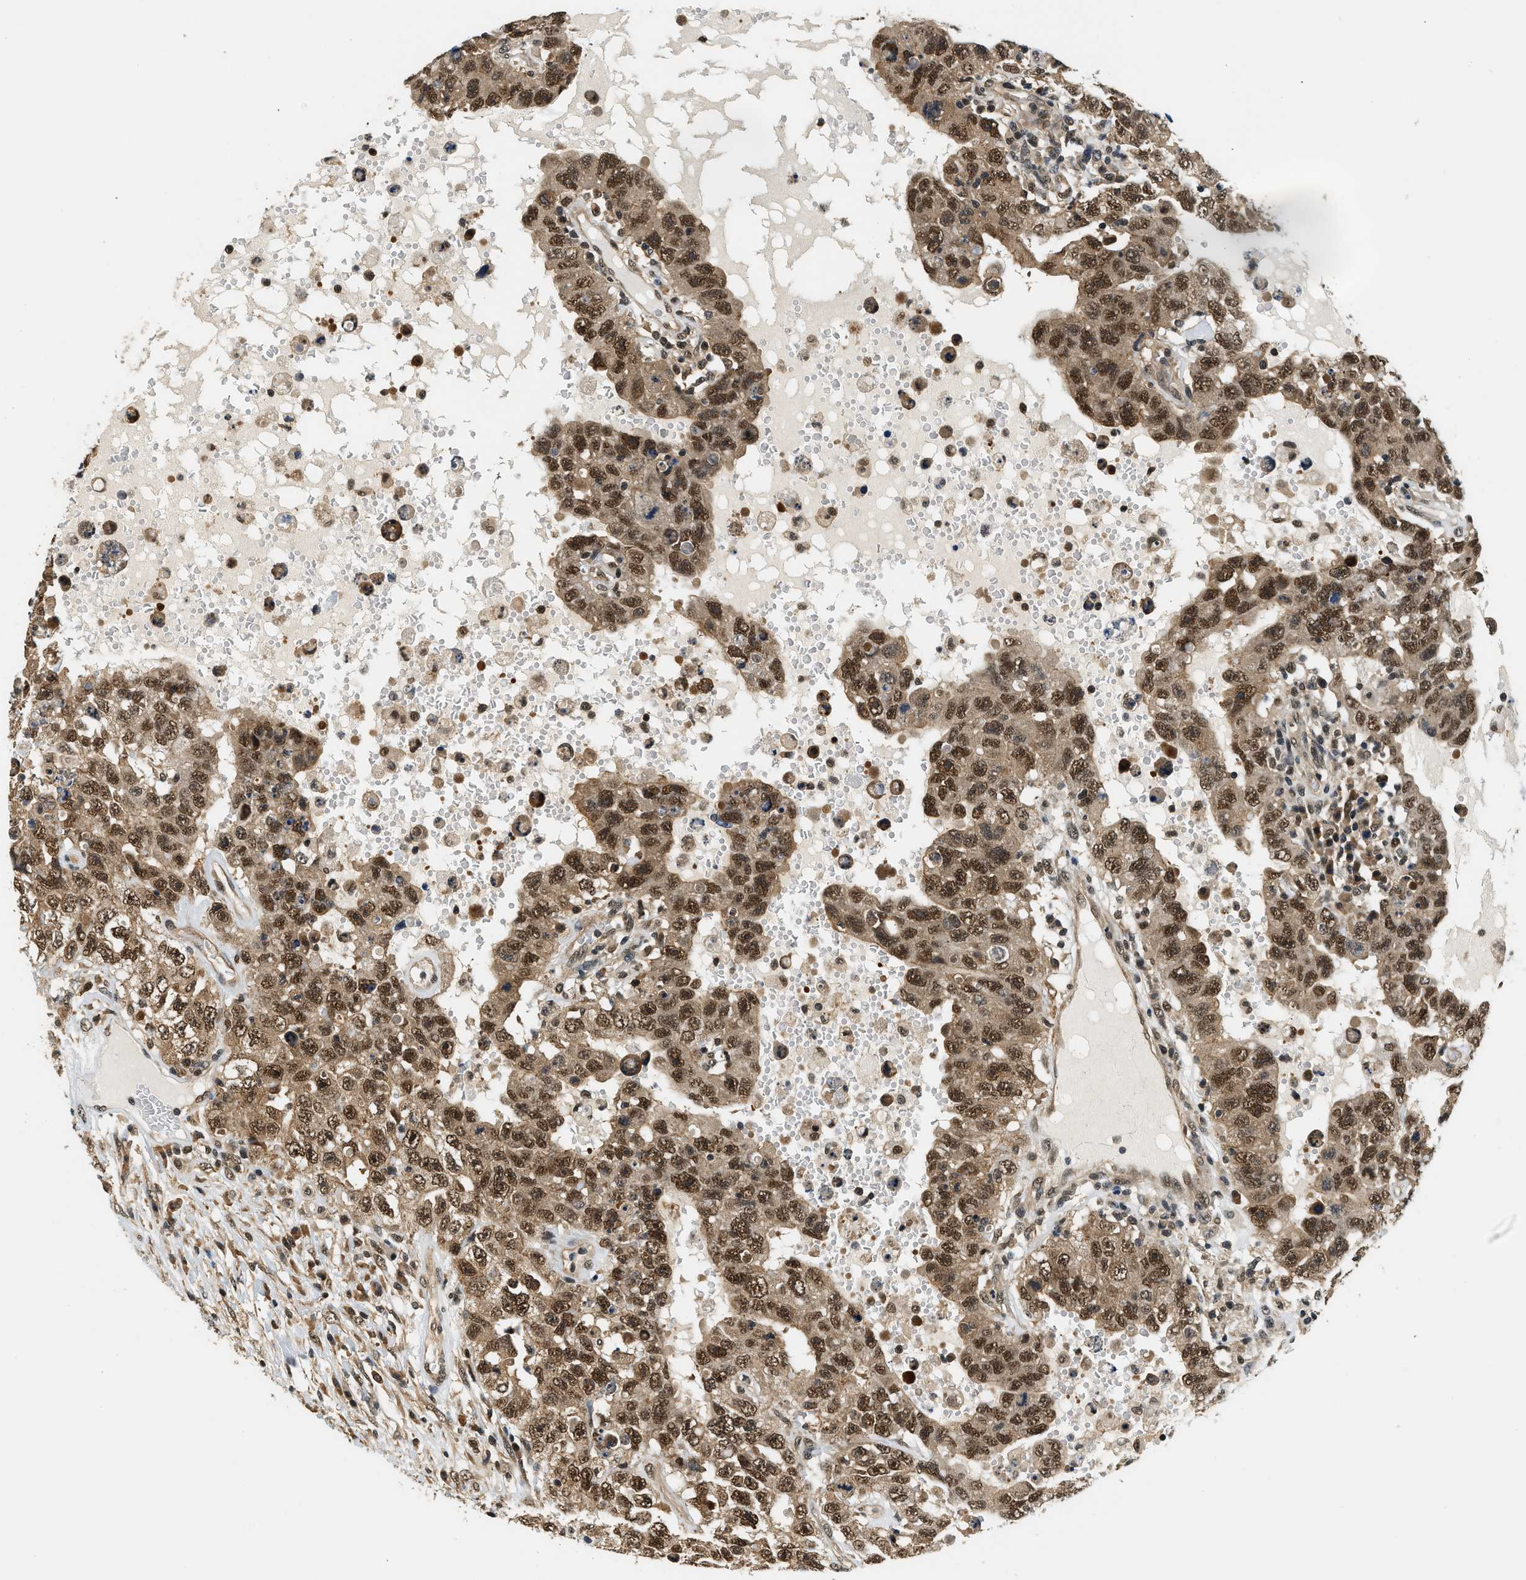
{"staining": {"intensity": "strong", "quantity": ">75%", "location": "cytoplasmic/membranous,nuclear"}, "tissue": "testis cancer", "cell_type": "Tumor cells", "image_type": "cancer", "snomed": [{"axis": "morphology", "description": "Carcinoma, Embryonal, NOS"}, {"axis": "topography", "description": "Testis"}], "caption": "Testis cancer (embryonal carcinoma) stained for a protein (brown) shows strong cytoplasmic/membranous and nuclear positive staining in about >75% of tumor cells.", "gene": "PSMD3", "patient": {"sex": "male", "age": 26}}